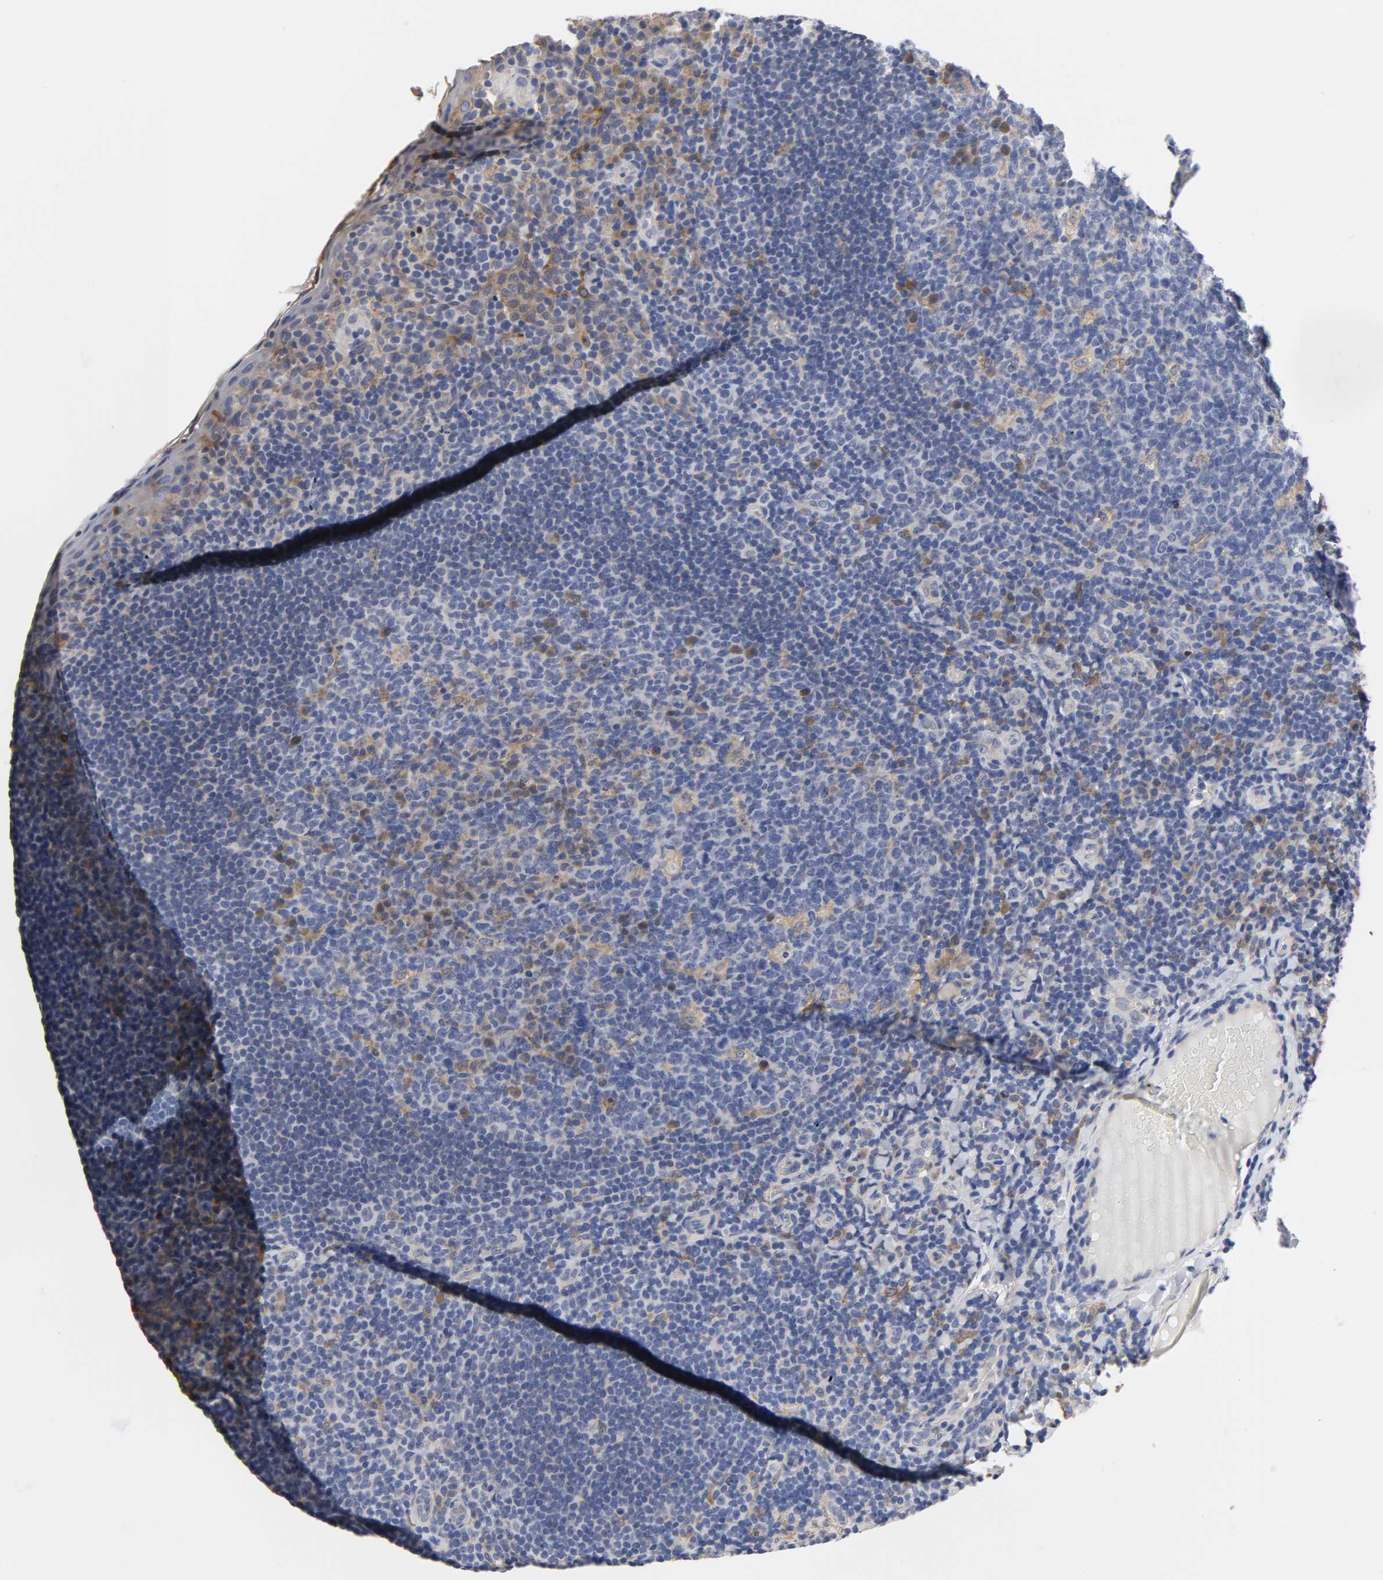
{"staining": {"intensity": "moderate", "quantity": "<25%", "location": "cytoplasmic/membranous"}, "tissue": "tonsil", "cell_type": "Germinal center cells", "image_type": "normal", "snomed": [{"axis": "morphology", "description": "Normal tissue, NOS"}, {"axis": "topography", "description": "Tonsil"}], "caption": "Protein staining shows moderate cytoplasmic/membranous expression in approximately <25% of germinal center cells in normal tonsil. (Stains: DAB (3,3'-diaminobenzidine) in brown, nuclei in blue, Microscopy: brightfield microscopy at high magnification).", "gene": "HCK", "patient": {"sex": "male", "age": 17}}